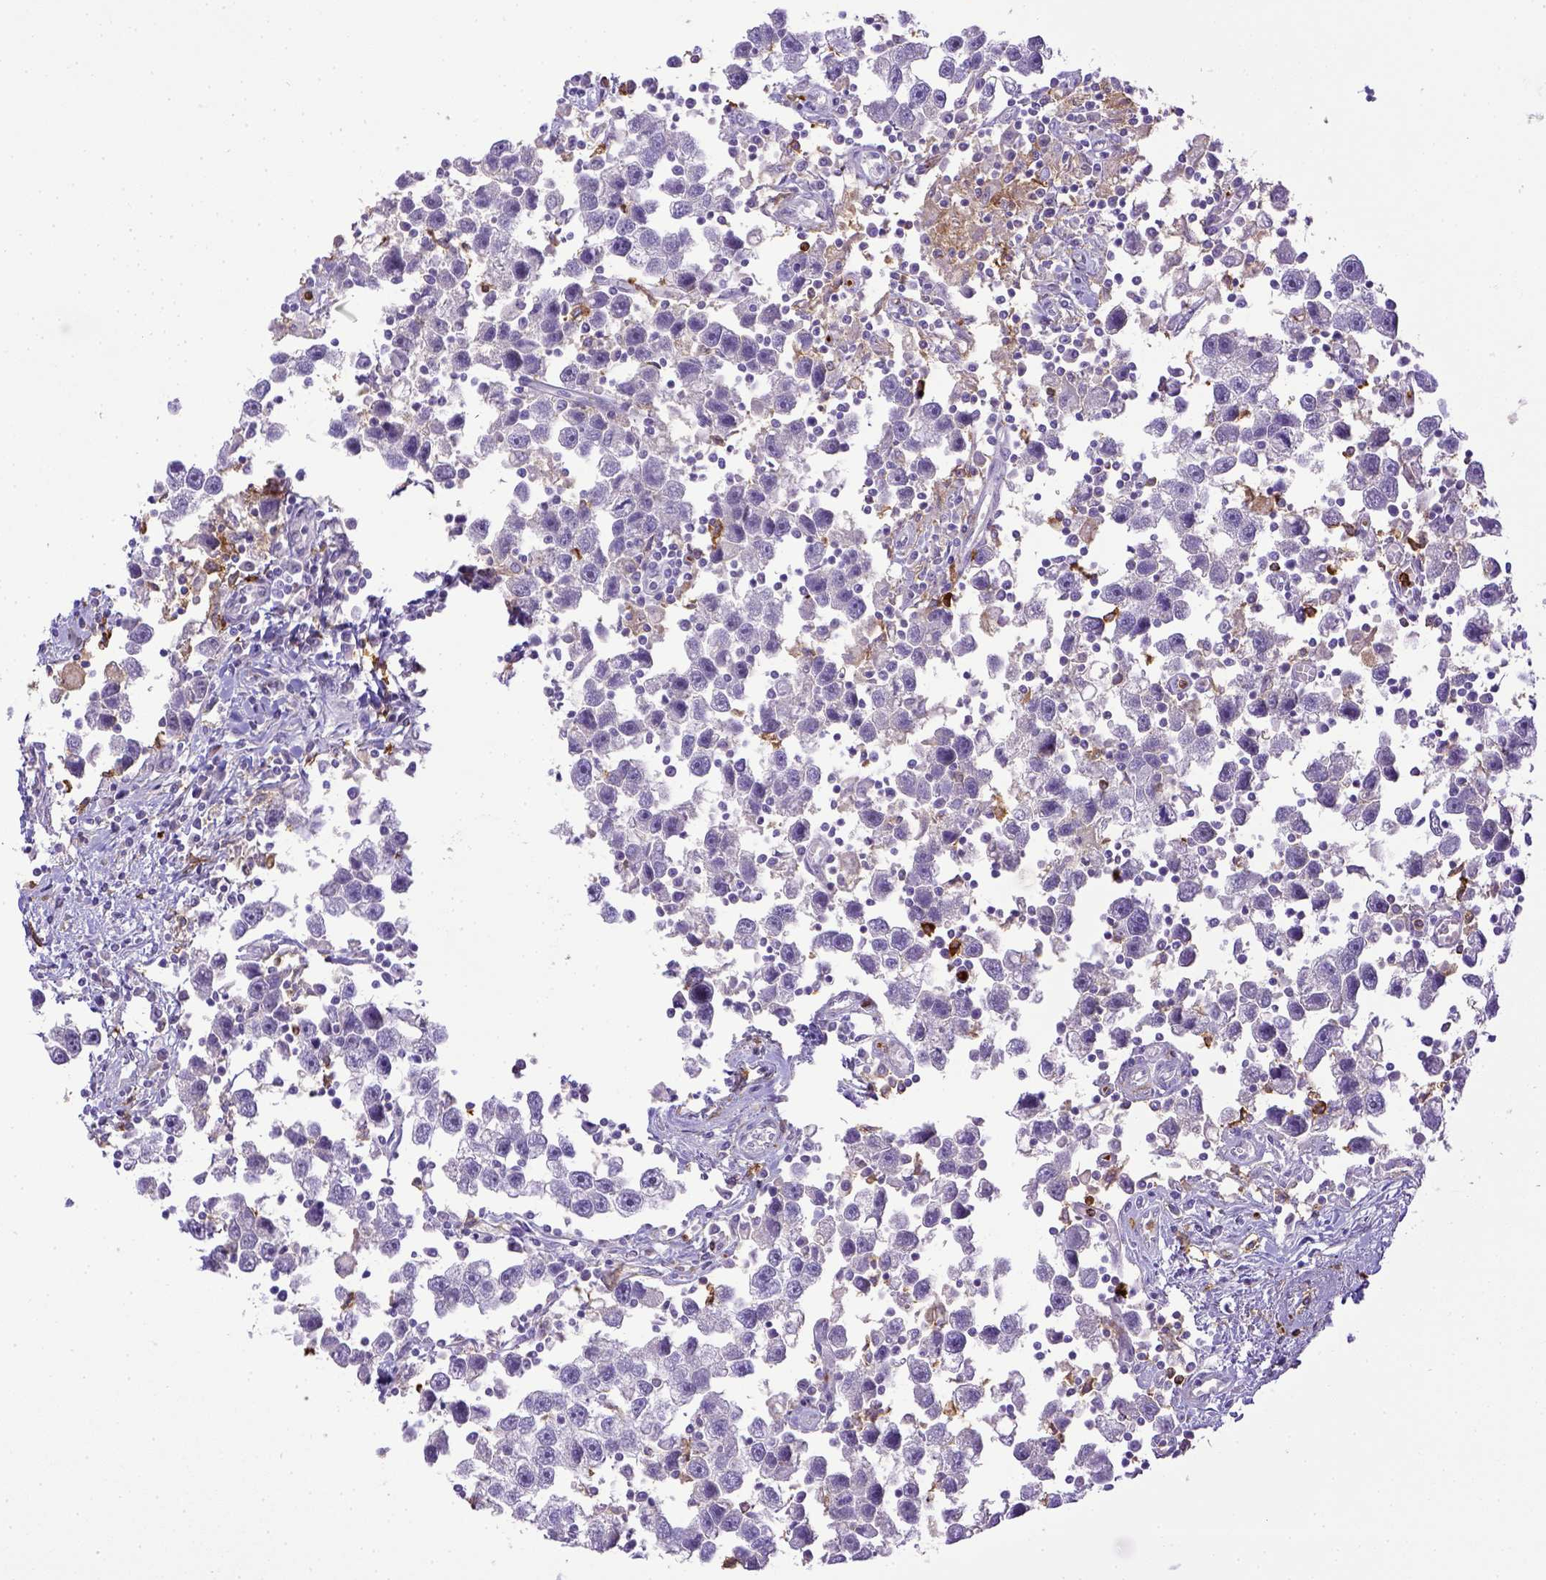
{"staining": {"intensity": "negative", "quantity": "none", "location": "none"}, "tissue": "testis cancer", "cell_type": "Tumor cells", "image_type": "cancer", "snomed": [{"axis": "morphology", "description": "Seminoma, NOS"}, {"axis": "topography", "description": "Testis"}], "caption": "An image of testis cancer (seminoma) stained for a protein demonstrates no brown staining in tumor cells.", "gene": "ITGAM", "patient": {"sex": "male", "age": 30}}